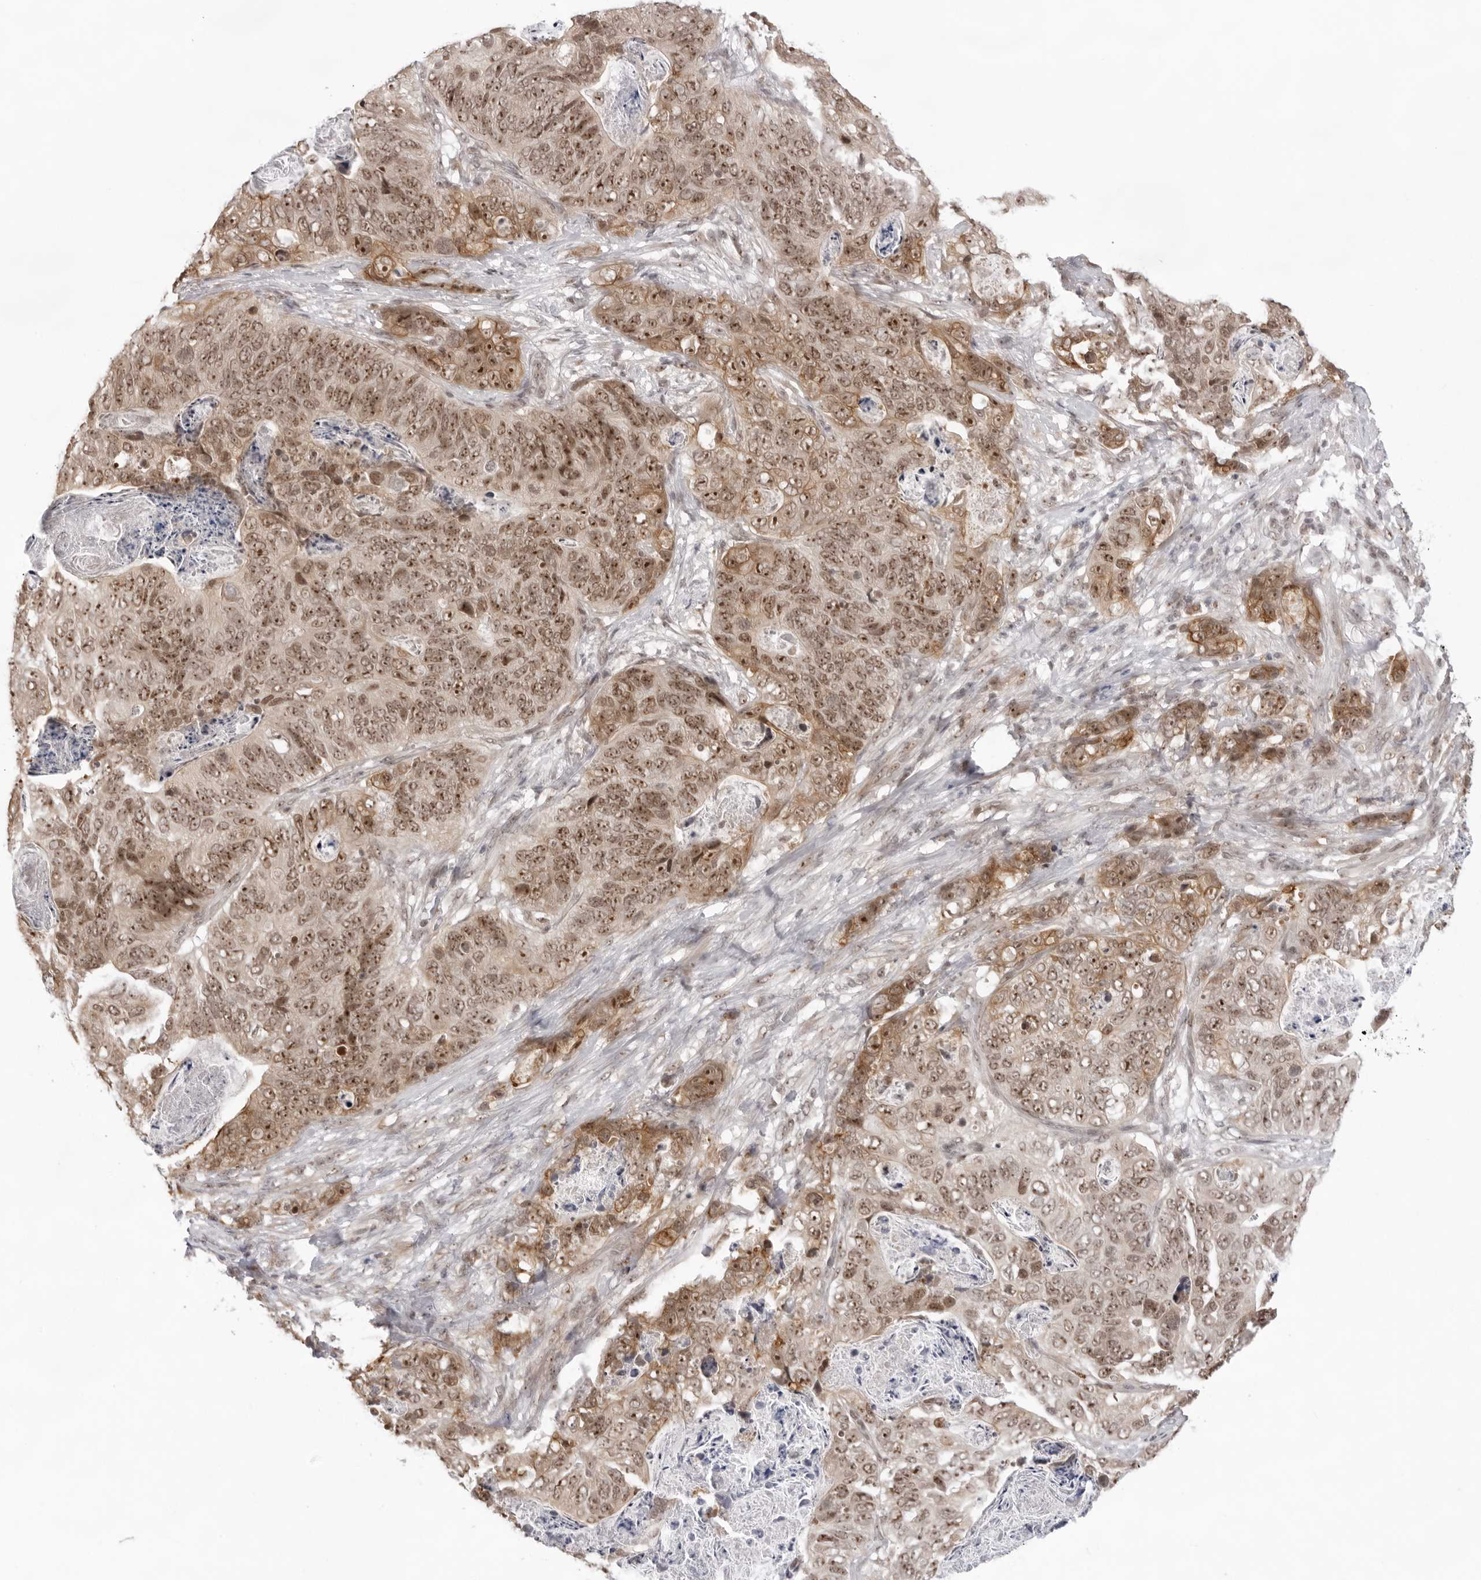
{"staining": {"intensity": "moderate", "quantity": ">75%", "location": "cytoplasmic/membranous,nuclear"}, "tissue": "stomach cancer", "cell_type": "Tumor cells", "image_type": "cancer", "snomed": [{"axis": "morphology", "description": "Normal tissue, NOS"}, {"axis": "morphology", "description": "Adenocarcinoma, NOS"}, {"axis": "topography", "description": "Stomach"}], "caption": "About >75% of tumor cells in human stomach cancer show moderate cytoplasmic/membranous and nuclear protein positivity as visualized by brown immunohistochemical staining.", "gene": "EXOSC10", "patient": {"sex": "female", "age": 89}}